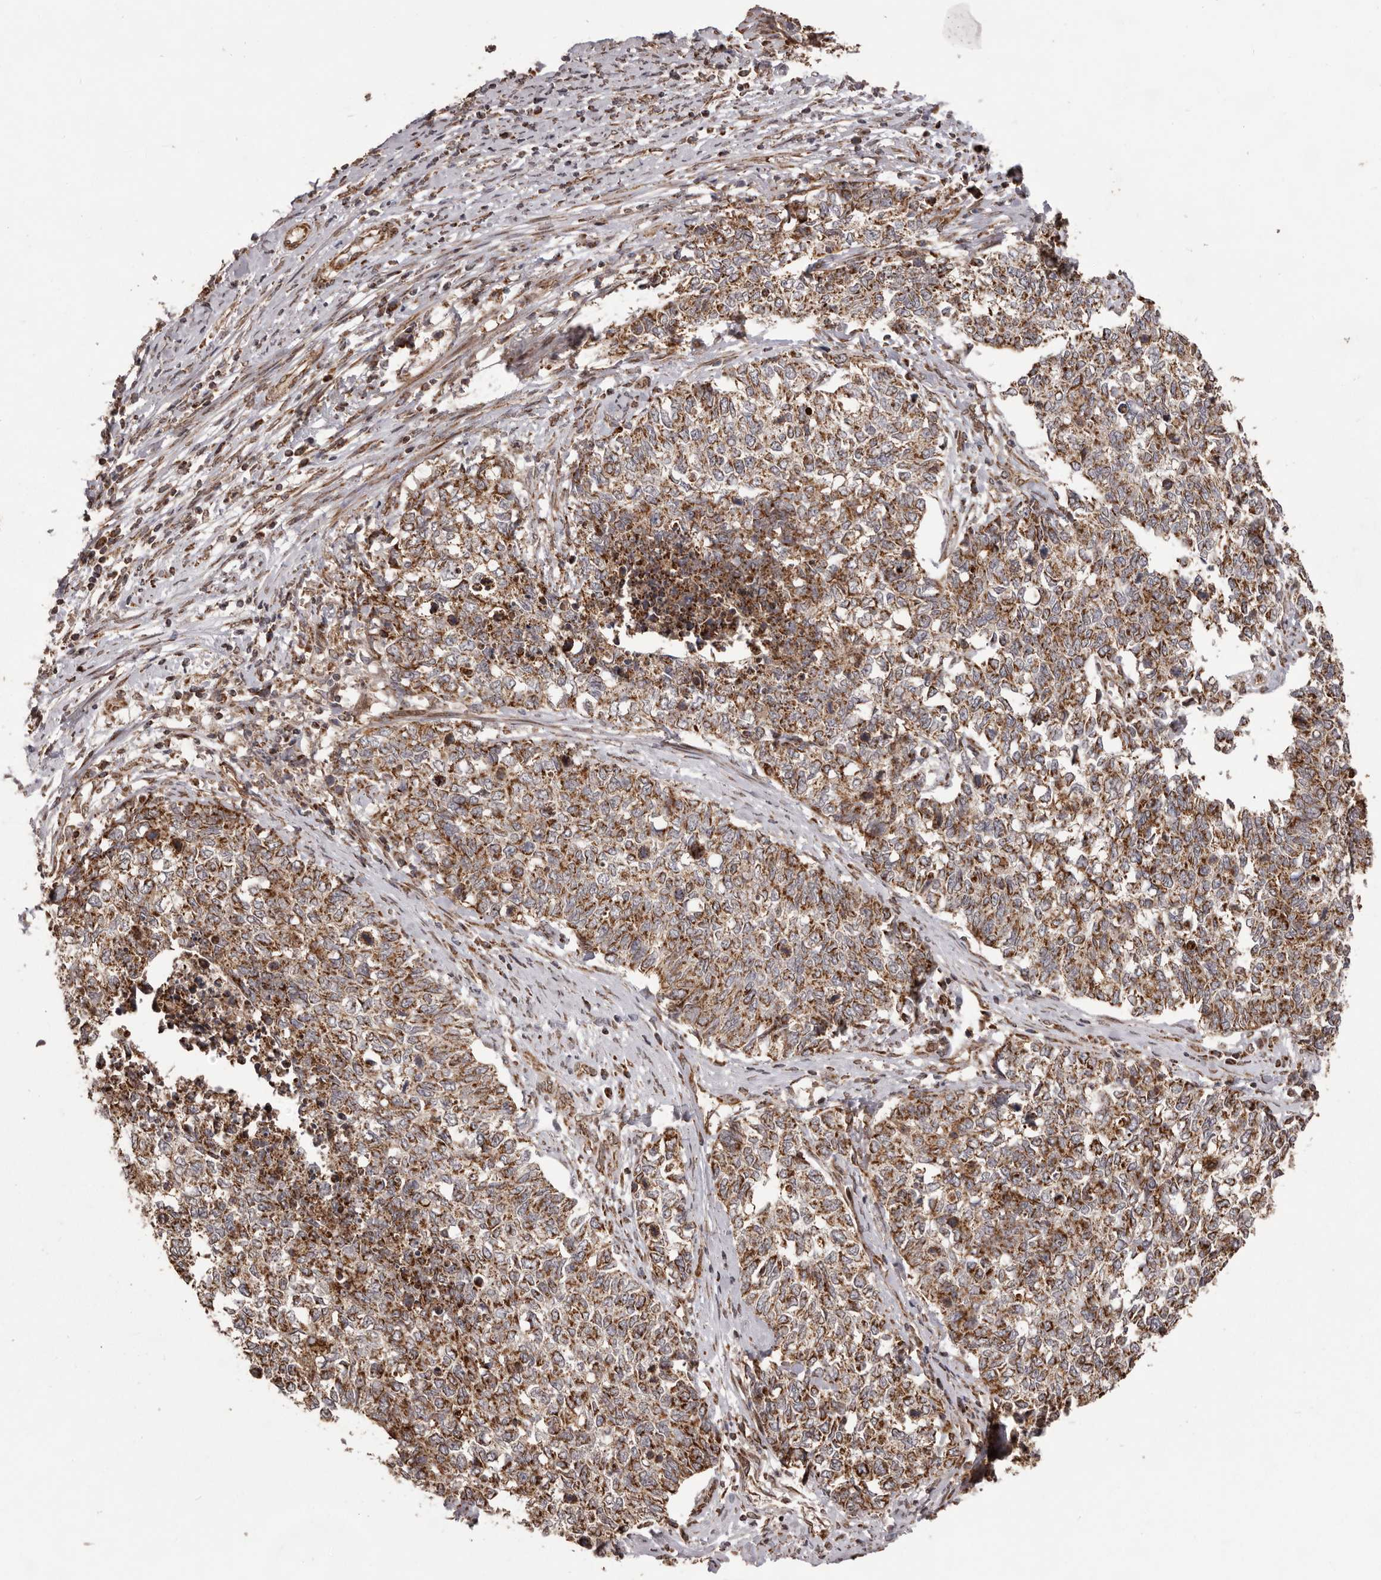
{"staining": {"intensity": "strong", "quantity": ">75%", "location": "cytoplasmic/membranous"}, "tissue": "cervical cancer", "cell_type": "Tumor cells", "image_type": "cancer", "snomed": [{"axis": "morphology", "description": "Squamous cell carcinoma, NOS"}, {"axis": "topography", "description": "Cervix"}], "caption": "The histopathology image displays staining of cervical cancer (squamous cell carcinoma), revealing strong cytoplasmic/membranous protein staining (brown color) within tumor cells.", "gene": "CHRM2", "patient": {"sex": "female", "age": 63}}